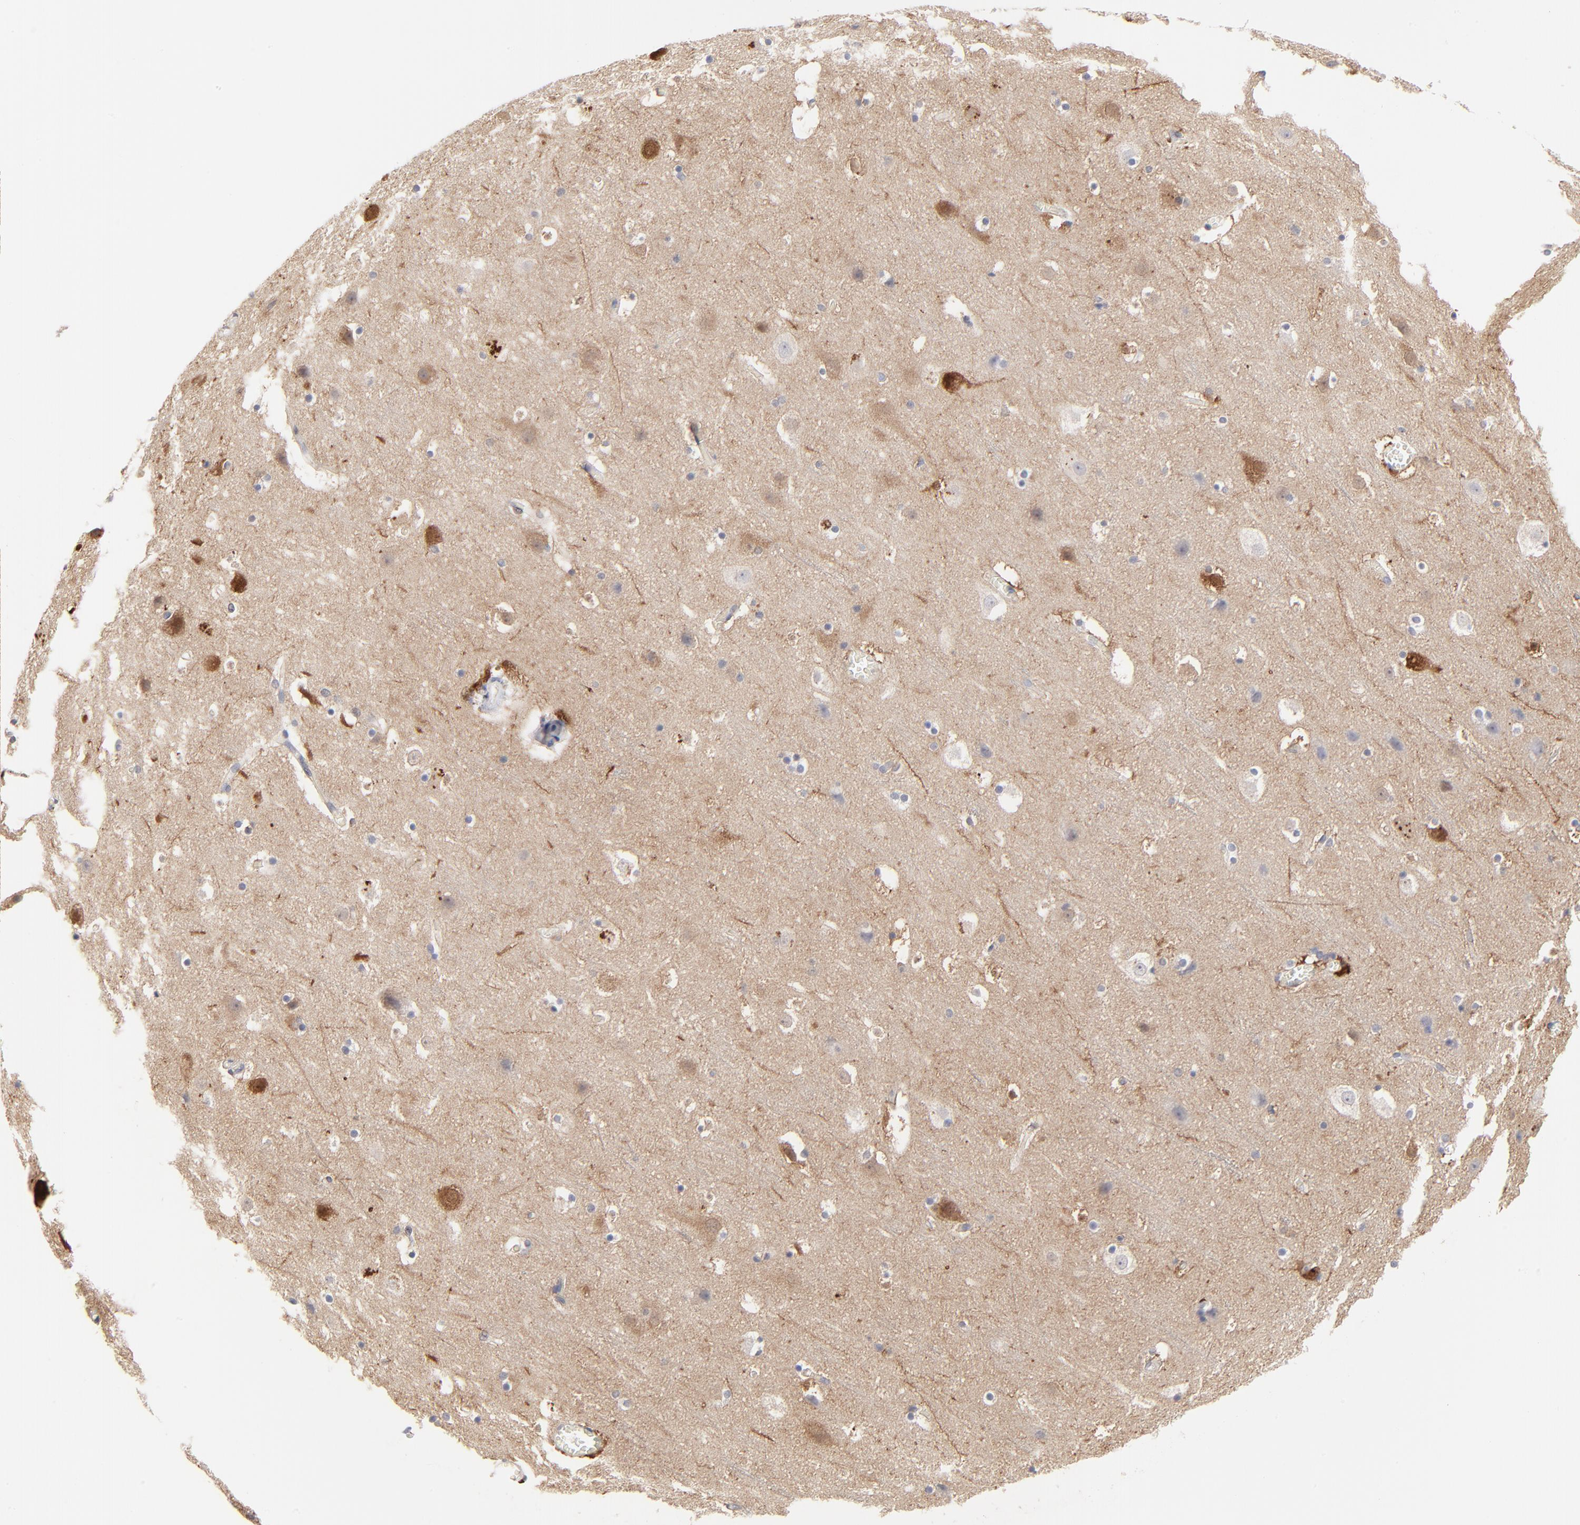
{"staining": {"intensity": "negative", "quantity": "none", "location": "none"}, "tissue": "cerebral cortex", "cell_type": "Endothelial cells", "image_type": "normal", "snomed": [{"axis": "morphology", "description": "Normal tissue, NOS"}, {"axis": "topography", "description": "Cerebral cortex"}], "caption": "Cerebral cortex was stained to show a protein in brown. There is no significant expression in endothelial cells. (DAB immunohistochemistry (IHC) with hematoxylin counter stain).", "gene": "AURKA", "patient": {"sex": "male", "age": 45}}